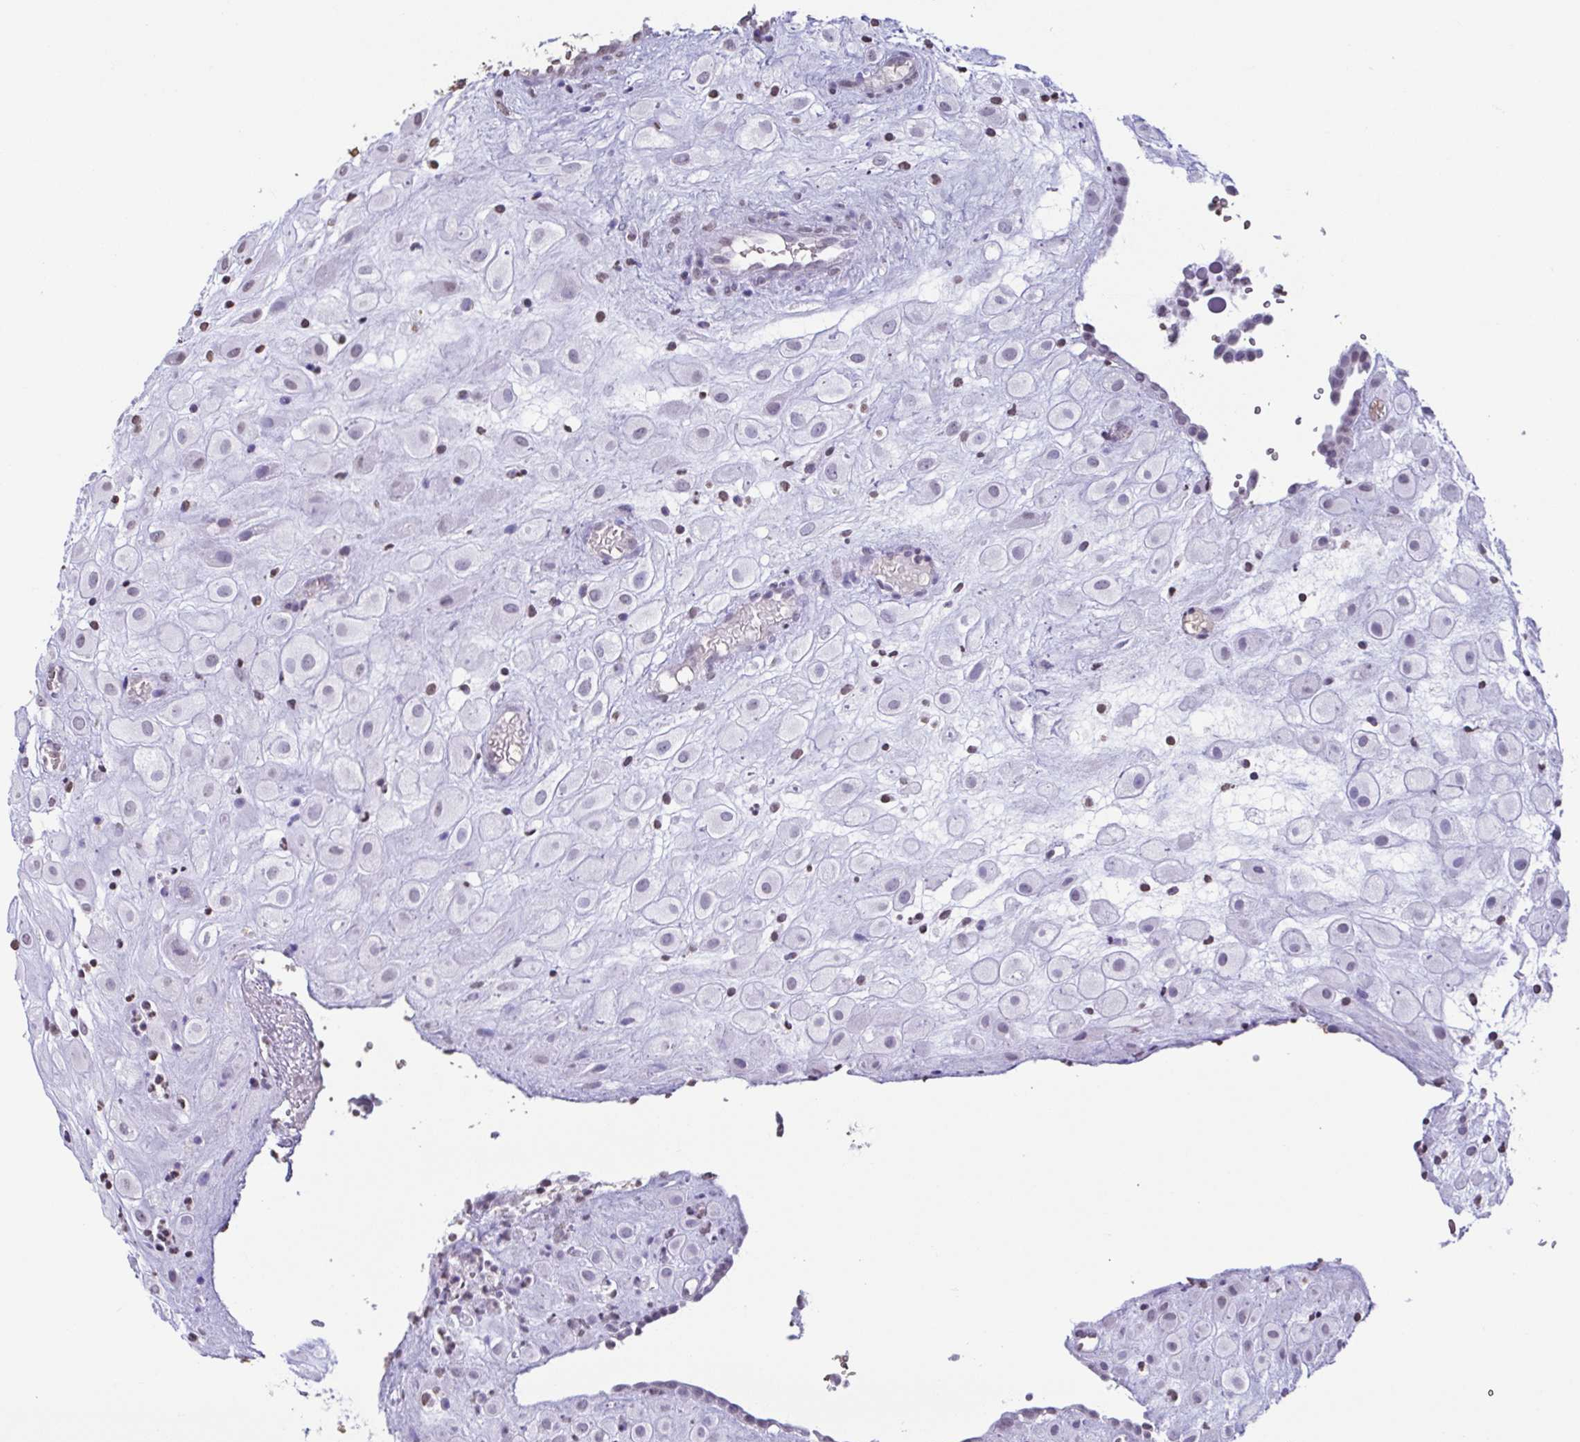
{"staining": {"intensity": "negative", "quantity": "none", "location": "none"}, "tissue": "placenta", "cell_type": "Decidual cells", "image_type": "normal", "snomed": [{"axis": "morphology", "description": "Normal tissue, NOS"}, {"axis": "topography", "description": "Placenta"}], "caption": "Decidual cells are negative for brown protein staining in unremarkable placenta. The staining was performed using DAB (3,3'-diaminobenzidine) to visualize the protein expression in brown, while the nuclei were stained in blue with hematoxylin (Magnification: 20x).", "gene": "VCX2", "patient": {"sex": "female", "age": 24}}